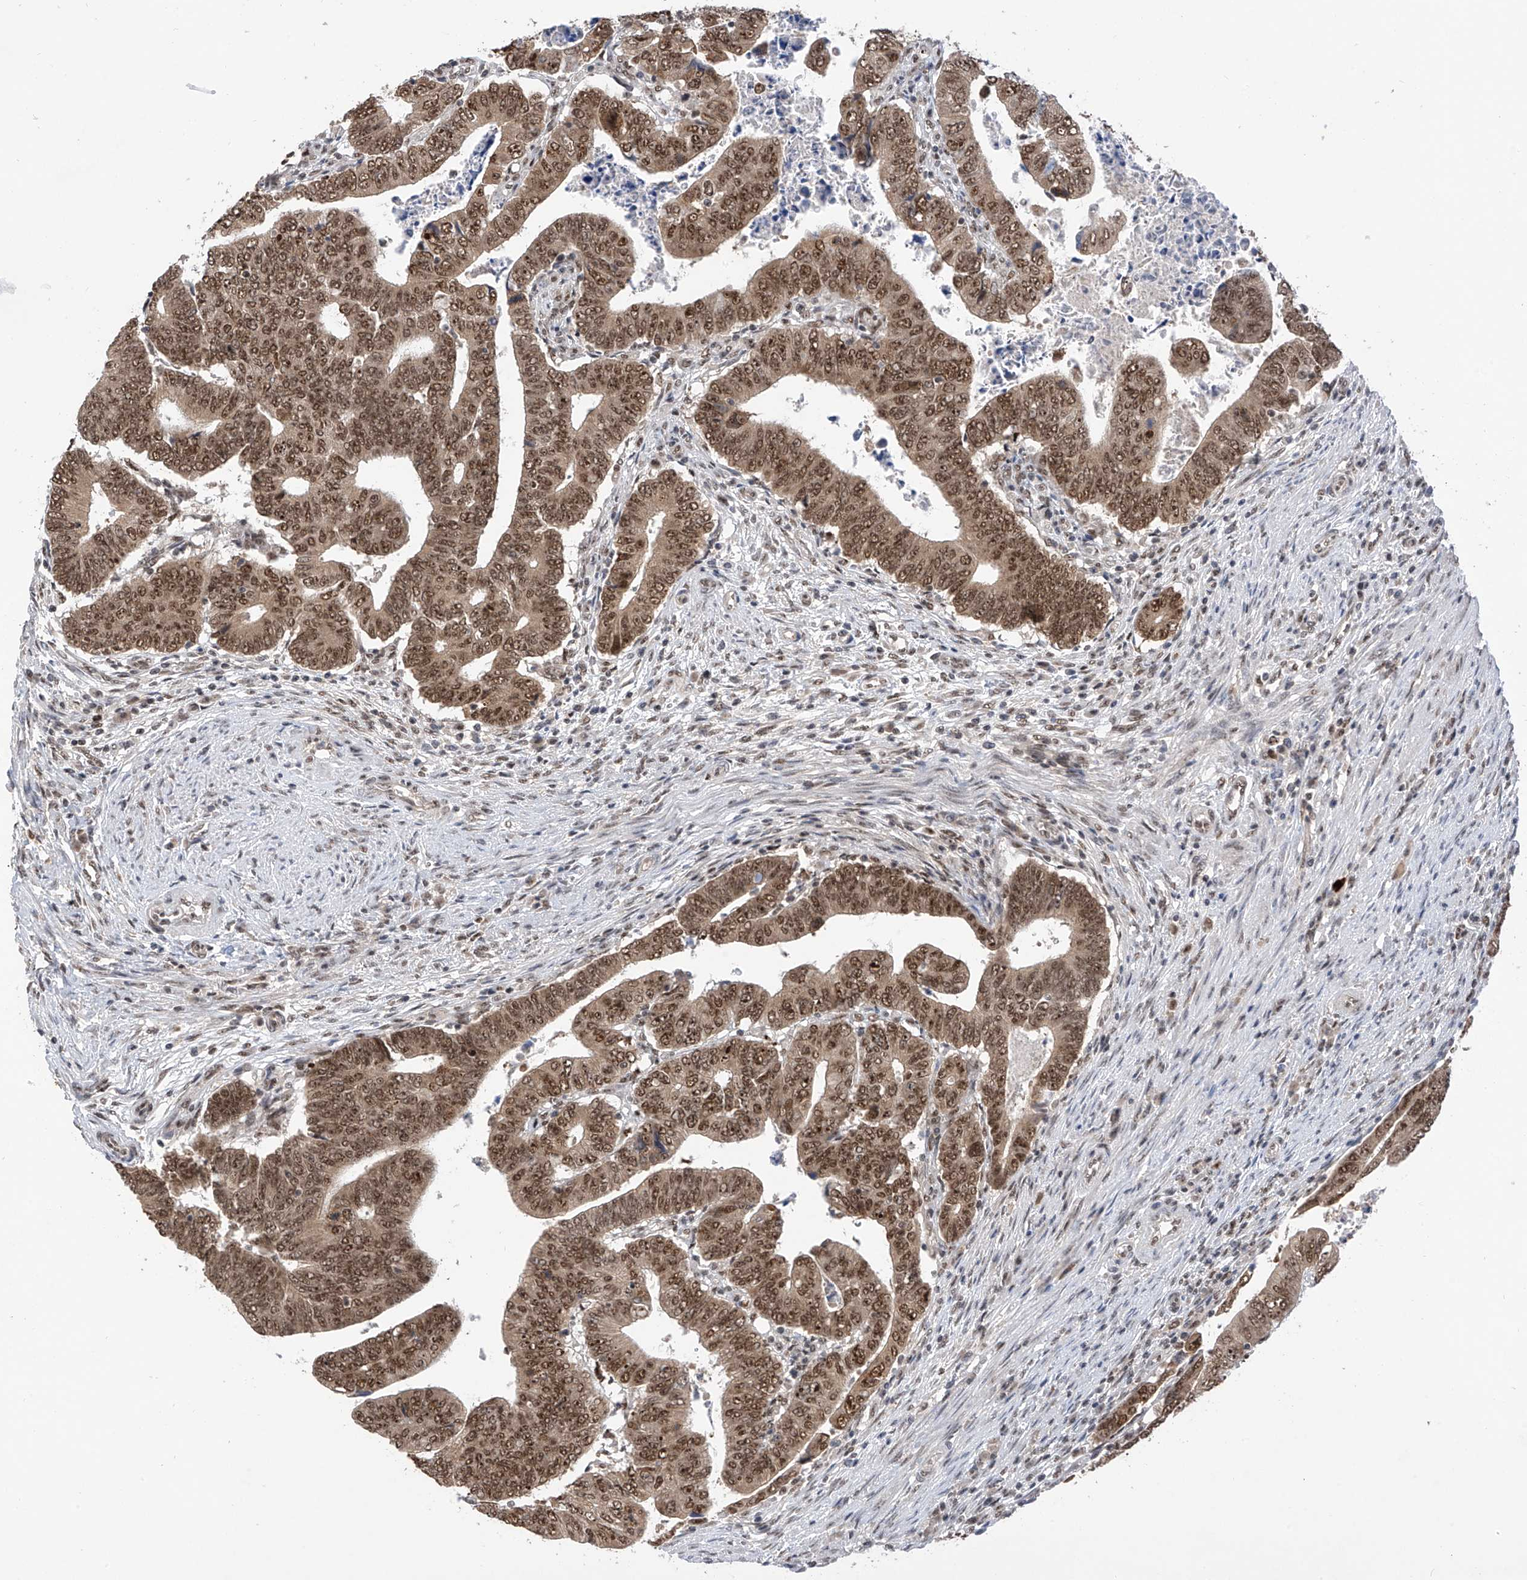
{"staining": {"intensity": "moderate", "quantity": ">75%", "location": "cytoplasmic/membranous,nuclear"}, "tissue": "colorectal cancer", "cell_type": "Tumor cells", "image_type": "cancer", "snomed": [{"axis": "morphology", "description": "Normal tissue, NOS"}, {"axis": "morphology", "description": "Adenocarcinoma, NOS"}, {"axis": "topography", "description": "Rectum"}], "caption": "Immunohistochemistry (IHC) histopathology image of neoplastic tissue: human adenocarcinoma (colorectal) stained using immunohistochemistry exhibits medium levels of moderate protein expression localized specifically in the cytoplasmic/membranous and nuclear of tumor cells, appearing as a cytoplasmic/membranous and nuclear brown color.", "gene": "RPAIN", "patient": {"sex": "female", "age": 65}}